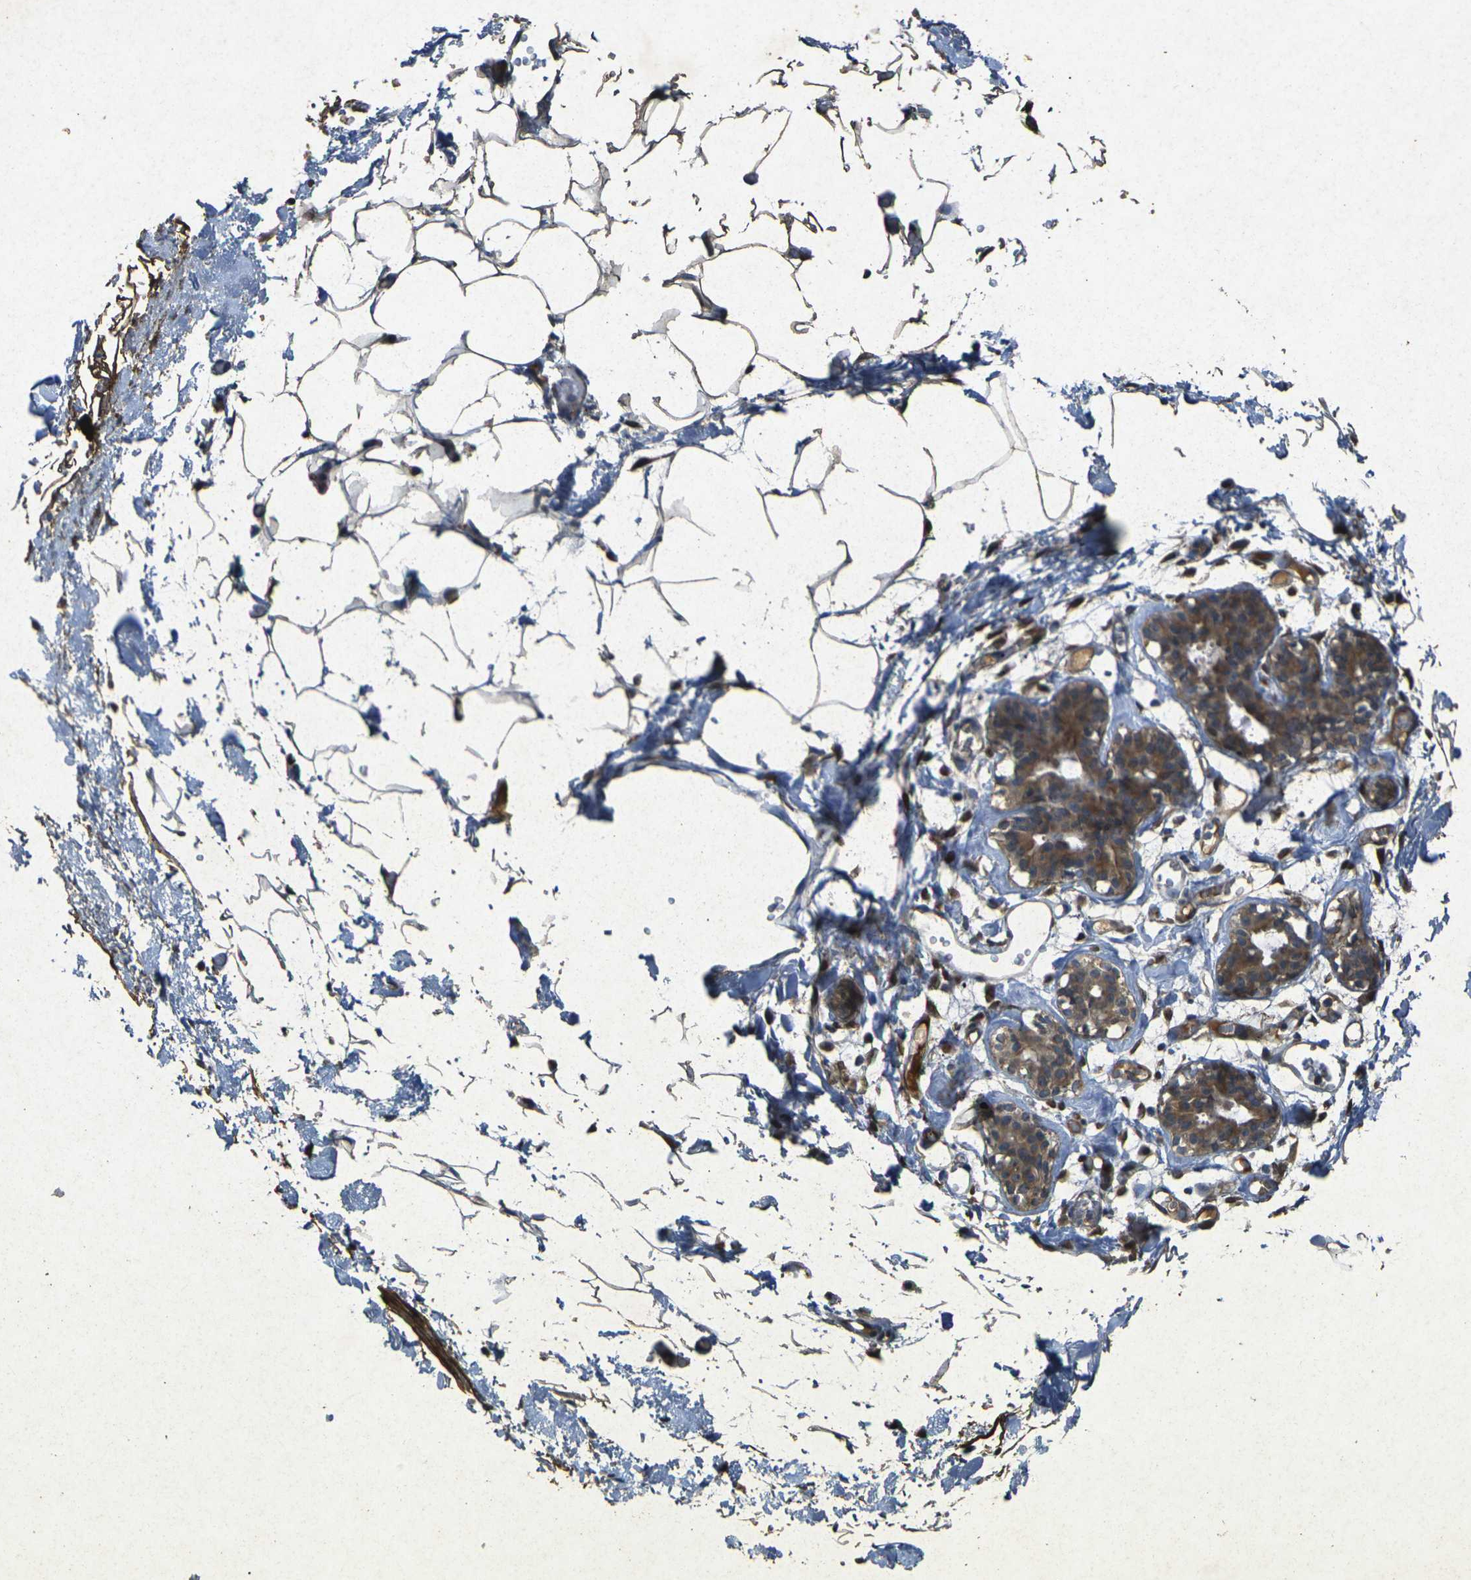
{"staining": {"intensity": "moderate", "quantity": "25%-75%", "location": "cytoplasmic/membranous"}, "tissue": "adipose tissue", "cell_type": "Adipocytes", "image_type": "normal", "snomed": [{"axis": "morphology", "description": "Normal tissue, NOS"}, {"axis": "topography", "description": "Breast"}, {"axis": "topography", "description": "Adipose tissue"}], "caption": "An image of adipose tissue stained for a protein exhibits moderate cytoplasmic/membranous brown staining in adipocytes.", "gene": "RGMA", "patient": {"sex": "female", "age": 25}}